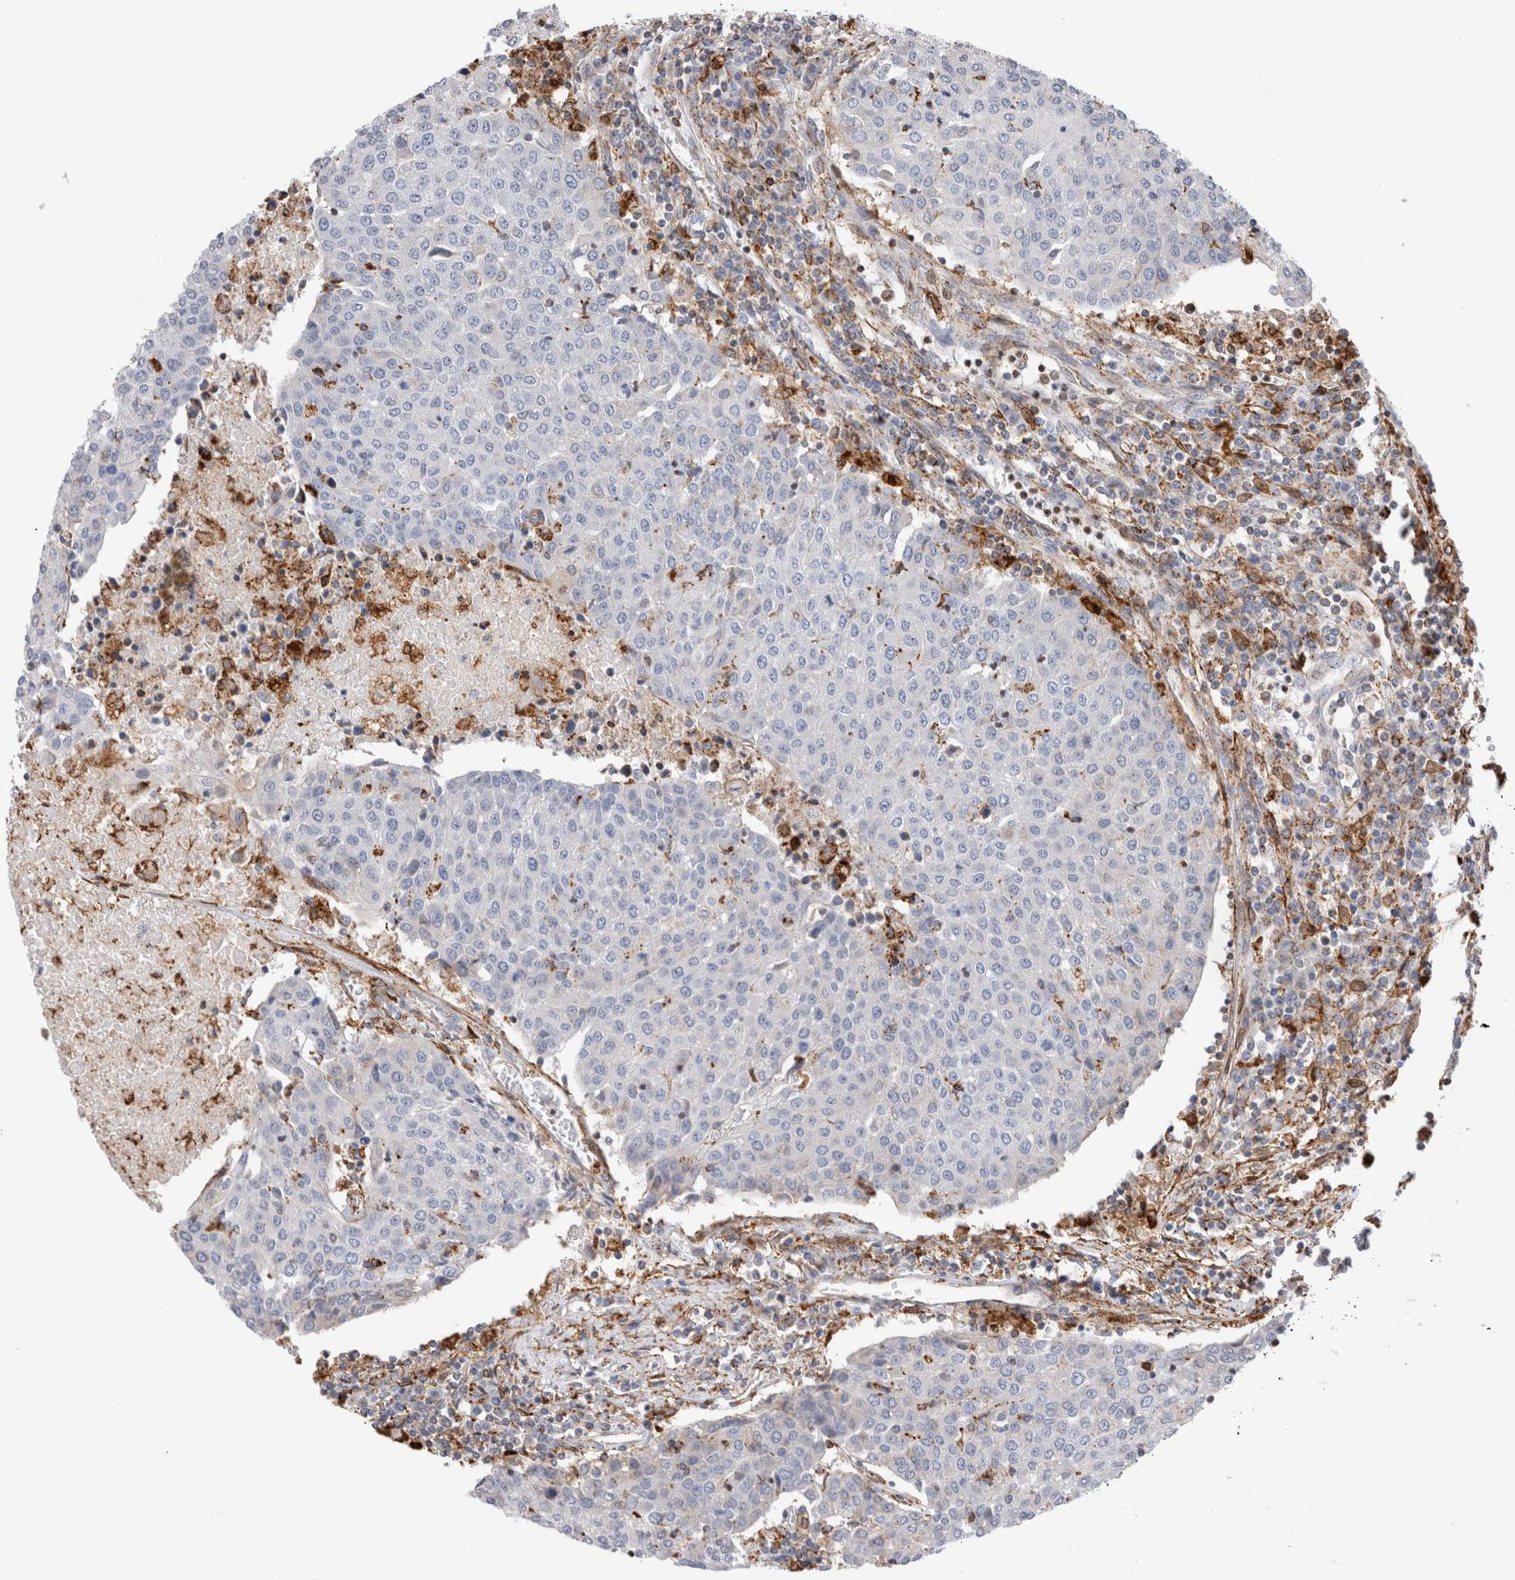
{"staining": {"intensity": "negative", "quantity": "none", "location": "none"}, "tissue": "urothelial cancer", "cell_type": "Tumor cells", "image_type": "cancer", "snomed": [{"axis": "morphology", "description": "Urothelial carcinoma, High grade"}, {"axis": "topography", "description": "Urinary bladder"}], "caption": "A micrograph of high-grade urothelial carcinoma stained for a protein displays no brown staining in tumor cells.", "gene": "CCDC88B", "patient": {"sex": "female", "age": 85}}